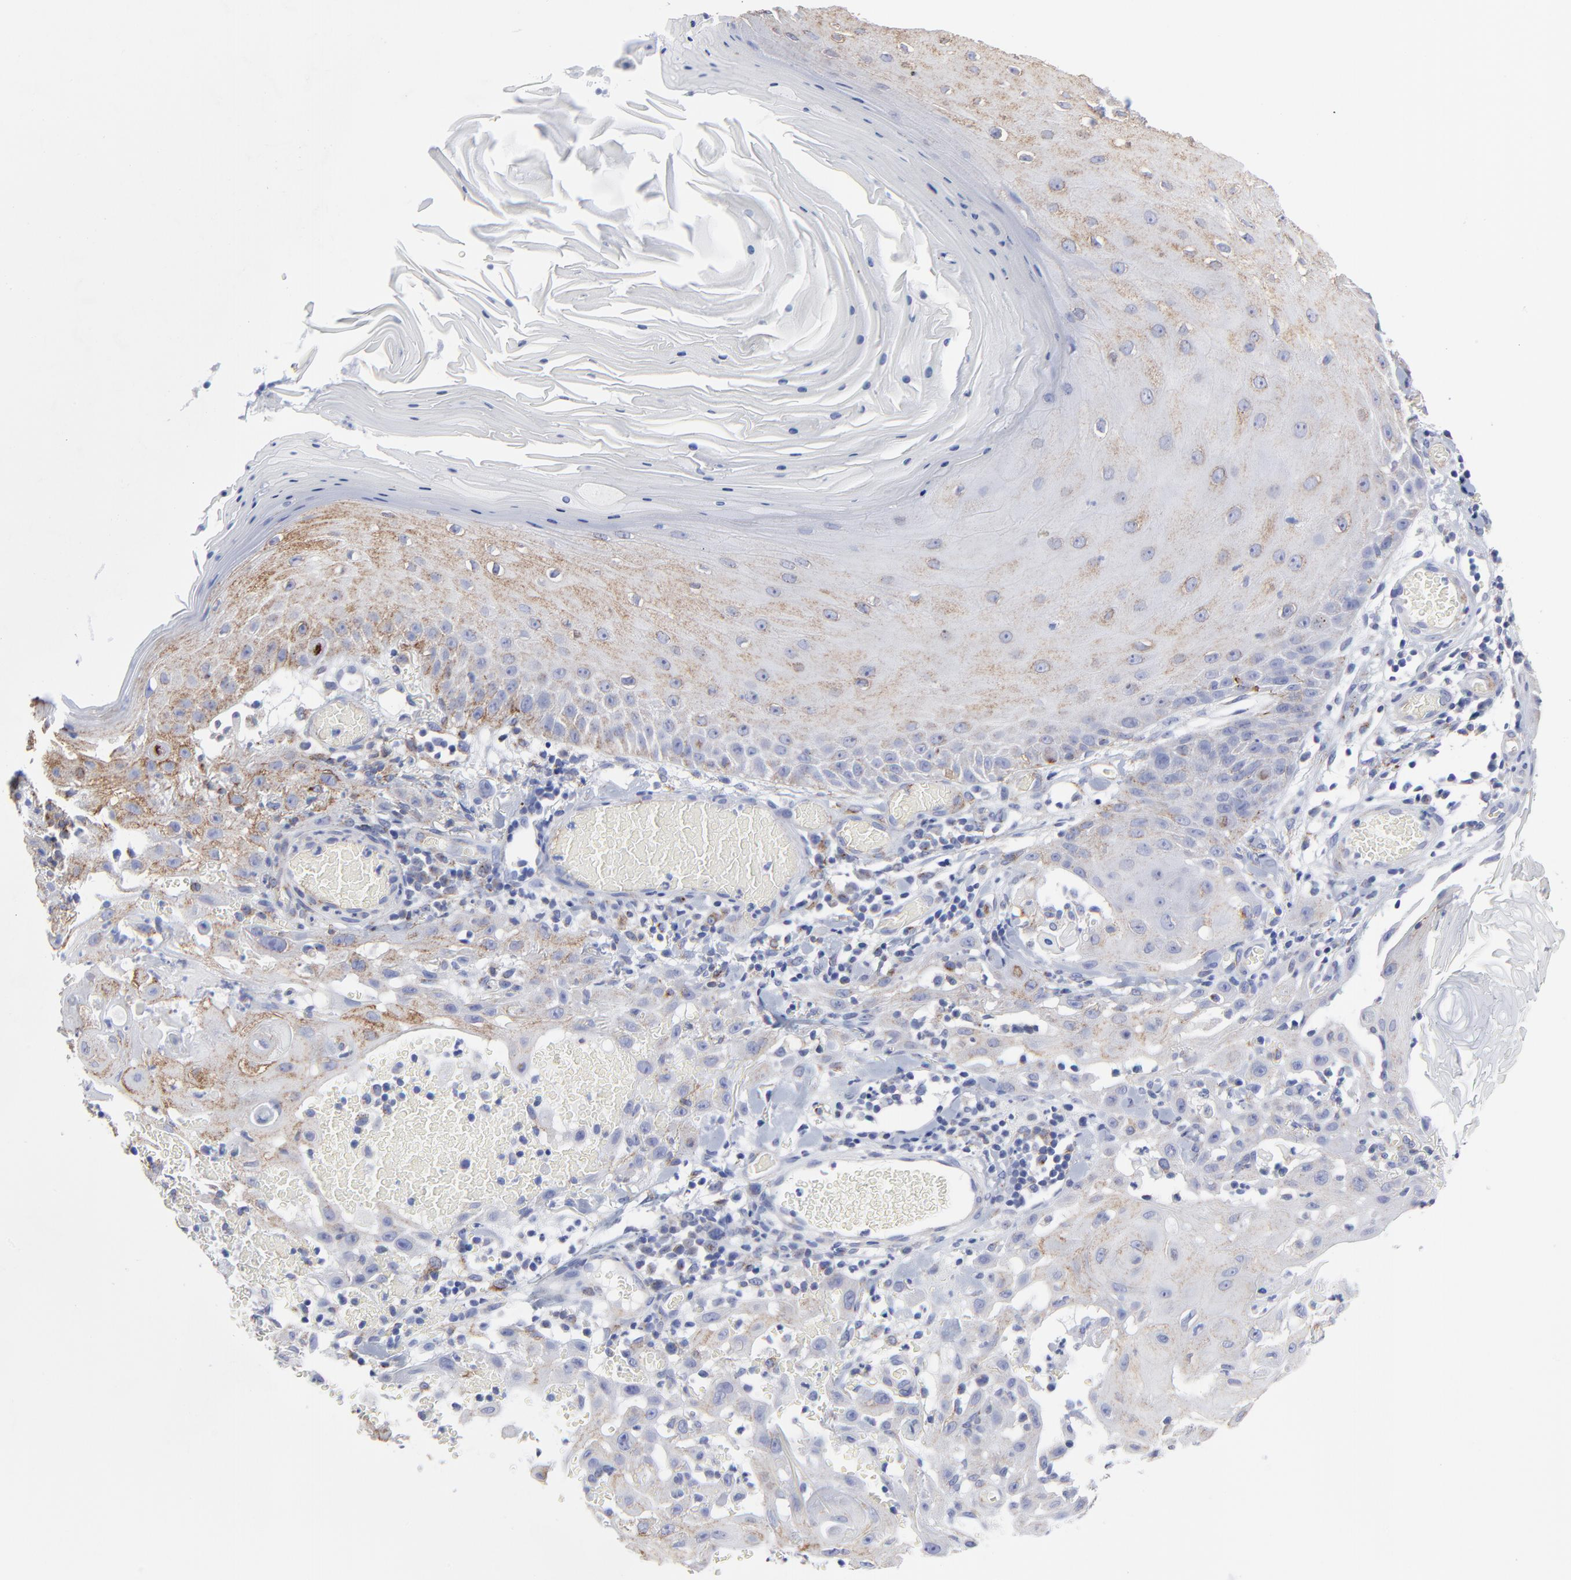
{"staining": {"intensity": "weak", "quantity": "25%-75%", "location": "cytoplasmic/membranous"}, "tissue": "skin cancer", "cell_type": "Tumor cells", "image_type": "cancer", "snomed": [{"axis": "morphology", "description": "Squamous cell carcinoma, NOS"}, {"axis": "topography", "description": "Skin"}], "caption": "Protein staining reveals weak cytoplasmic/membranous staining in about 25%-75% of tumor cells in squamous cell carcinoma (skin).", "gene": "CNTN3", "patient": {"sex": "male", "age": 24}}